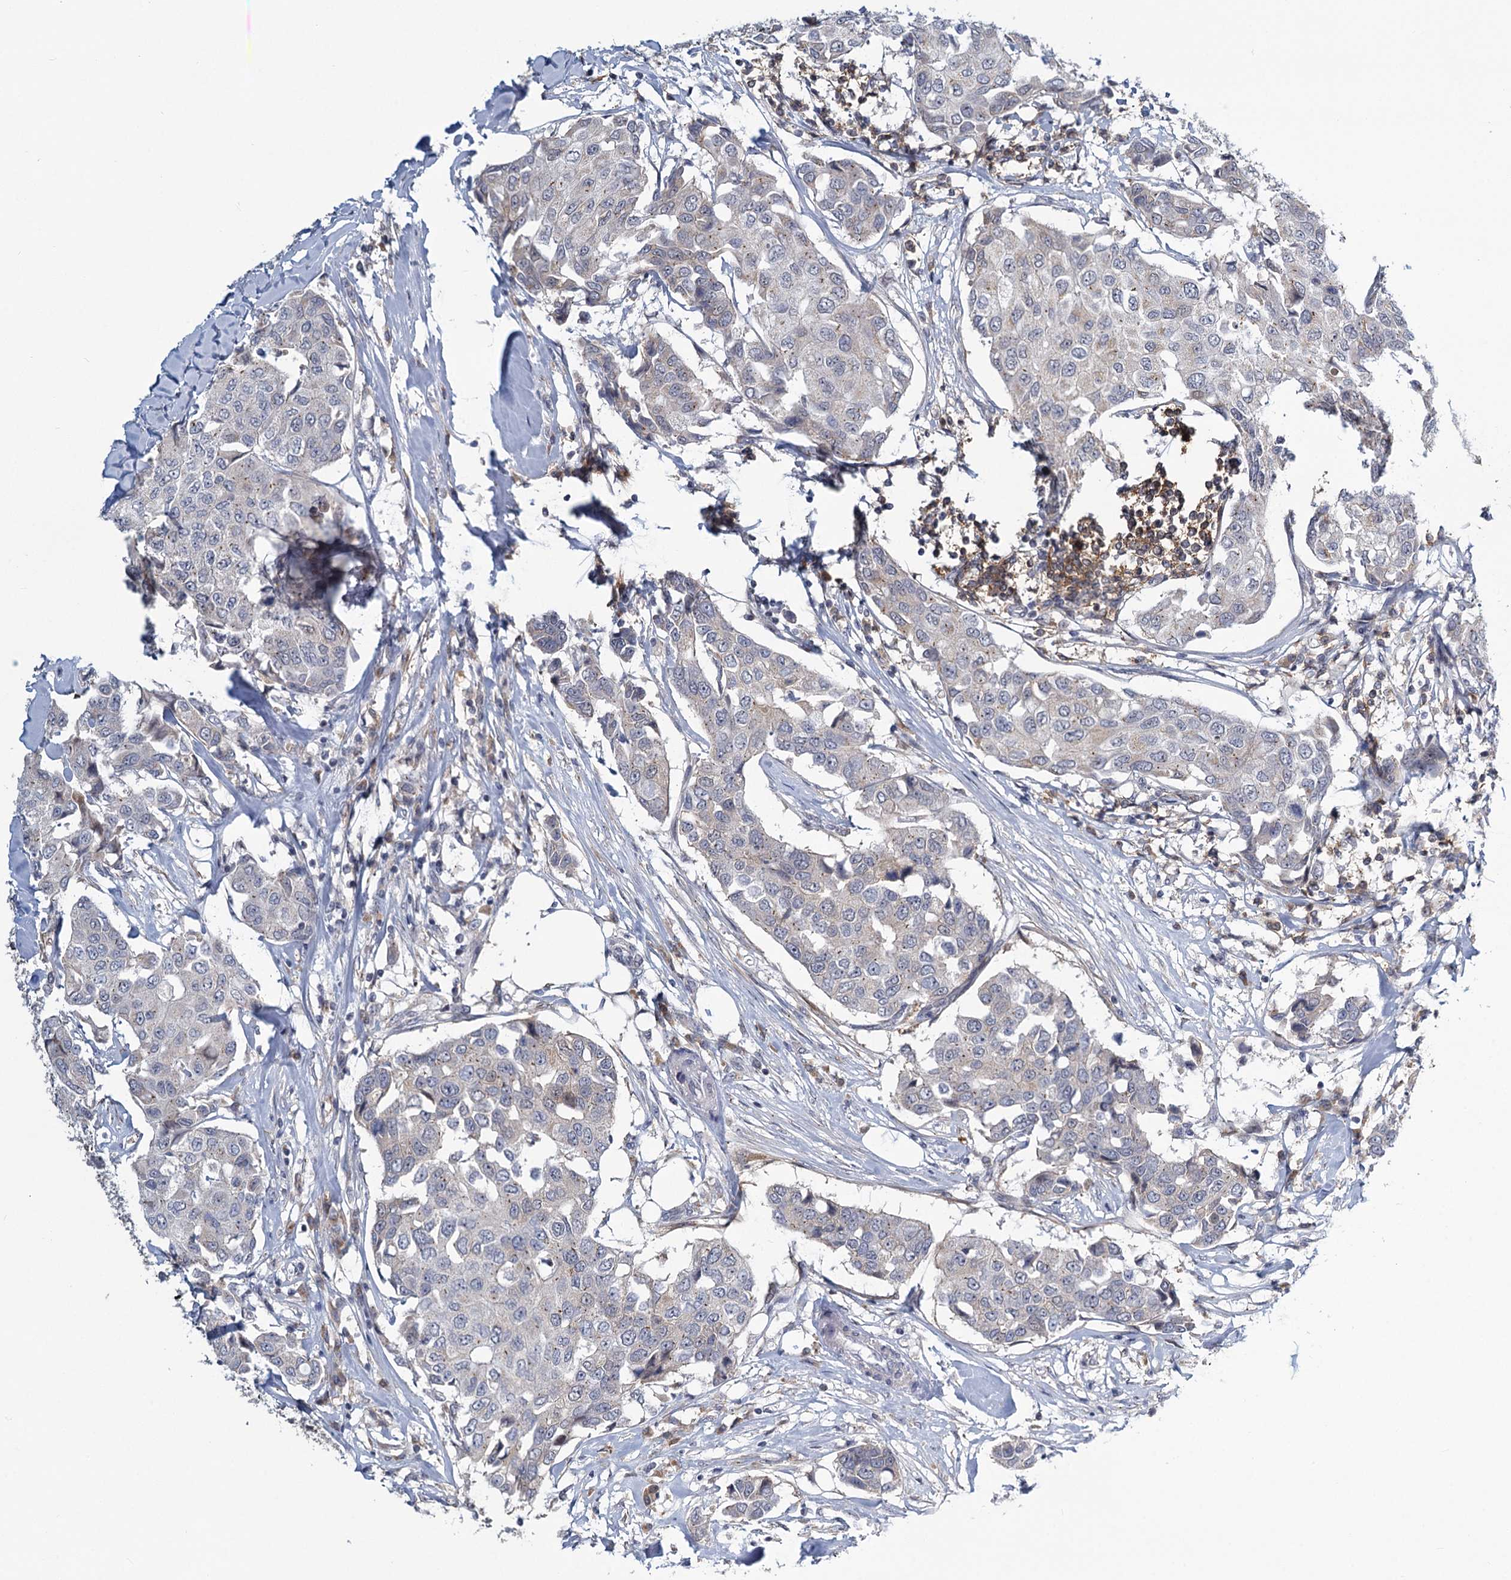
{"staining": {"intensity": "negative", "quantity": "none", "location": "none"}, "tissue": "breast cancer", "cell_type": "Tumor cells", "image_type": "cancer", "snomed": [{"axis": "morphology", "description": "Duct carcinoma"}, {"axis": "topography", "description": "Breast"}], "caption": "Tumor cells show no significant protein expression in breast cancer.", "gene": "STAP1", "patient": {"sex": "female", "age": 80}}